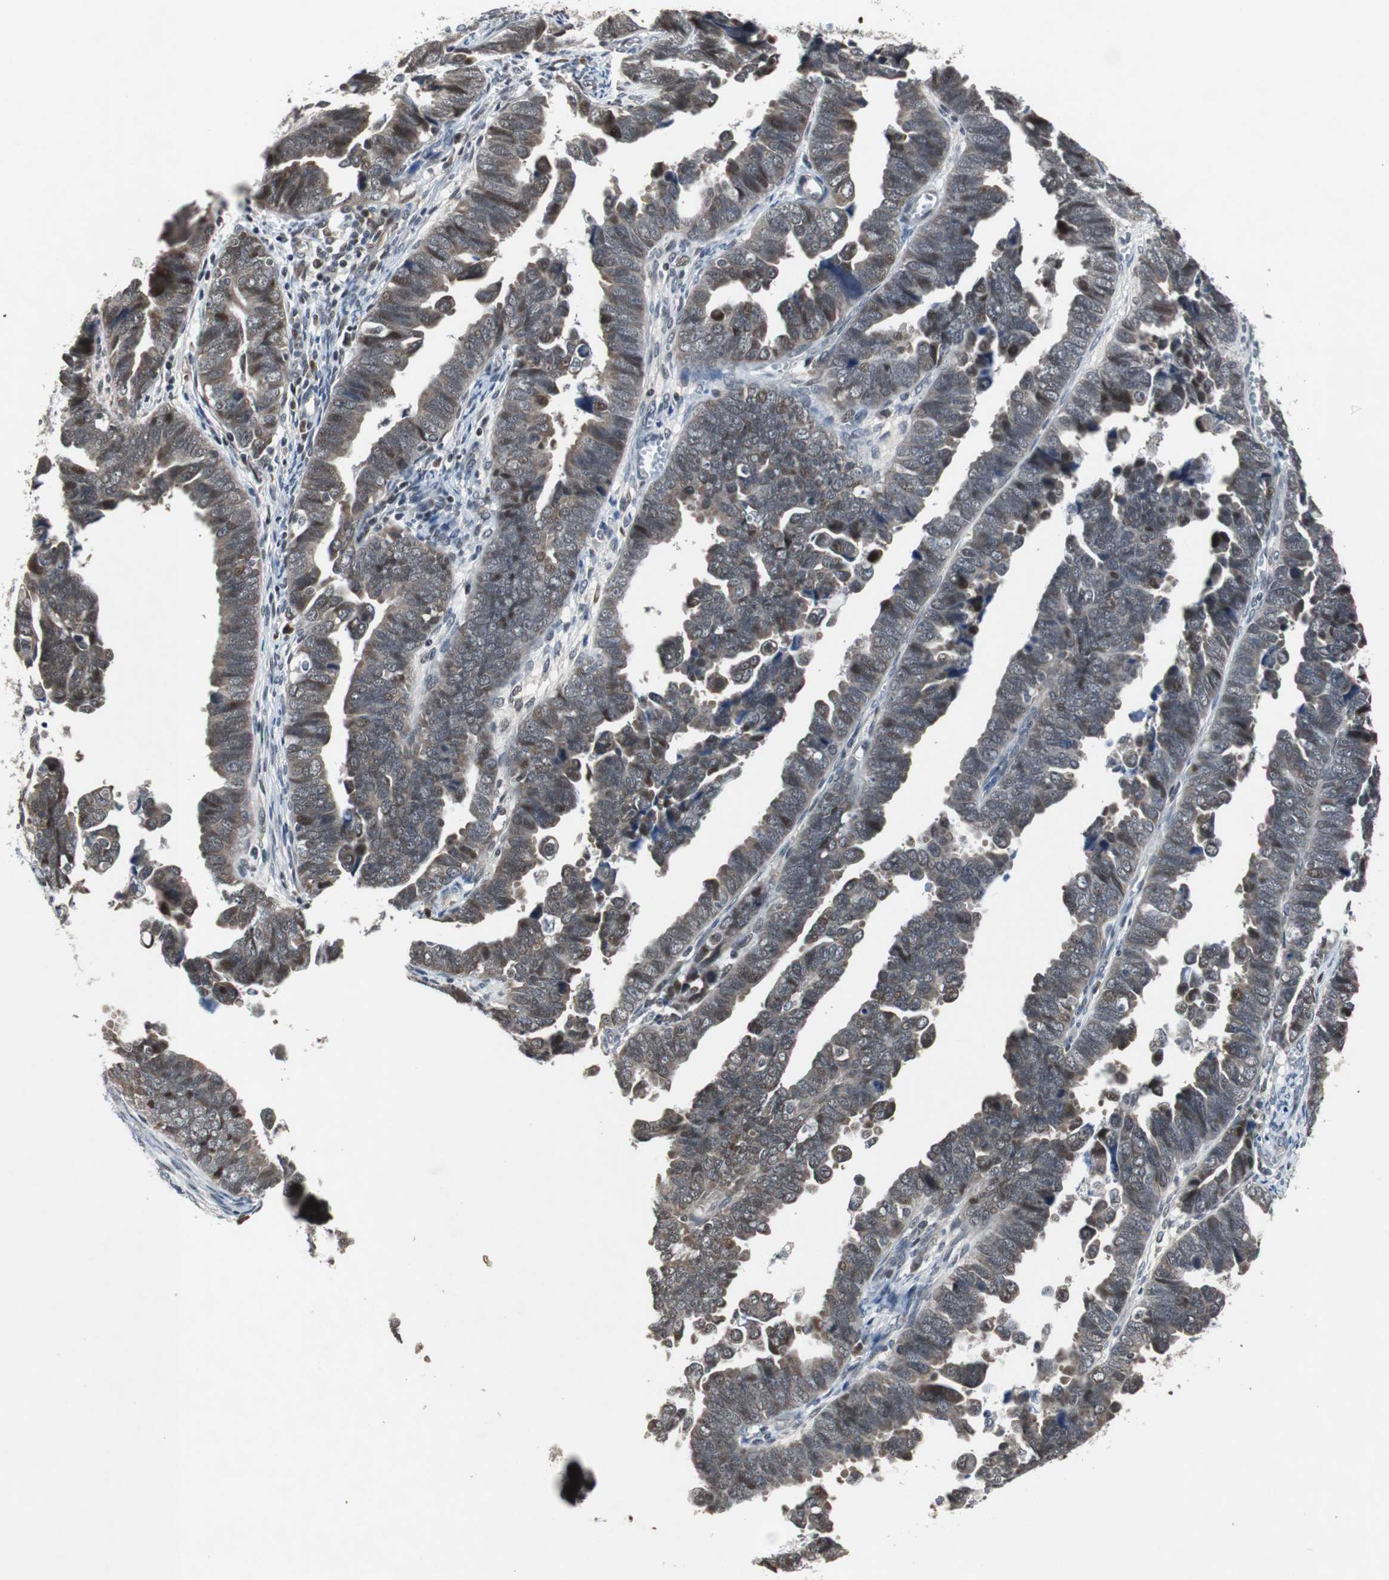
{"staining": {"intensity": "moderate", "quantity": "25%-75%", "location": "cytoplasmic/membranous"}, "tissue": "endometrial cancer", "cell_type": "Tumor cells", "image_type": "cancer", "snomed": [{"axis": "morphology", "description": "Adenocarcinoma, NOS"}, {"axis": "topography", "description": "Endometrium"}], "caption": "Immunohistochemical staining of endometrial adenocarcinoma displays moderate cytoplasmic/membranous protein positivity in about 25%-75% of tumor cells.", "gene": "TP63", "patient": {"sex": "female", "age": 75}}